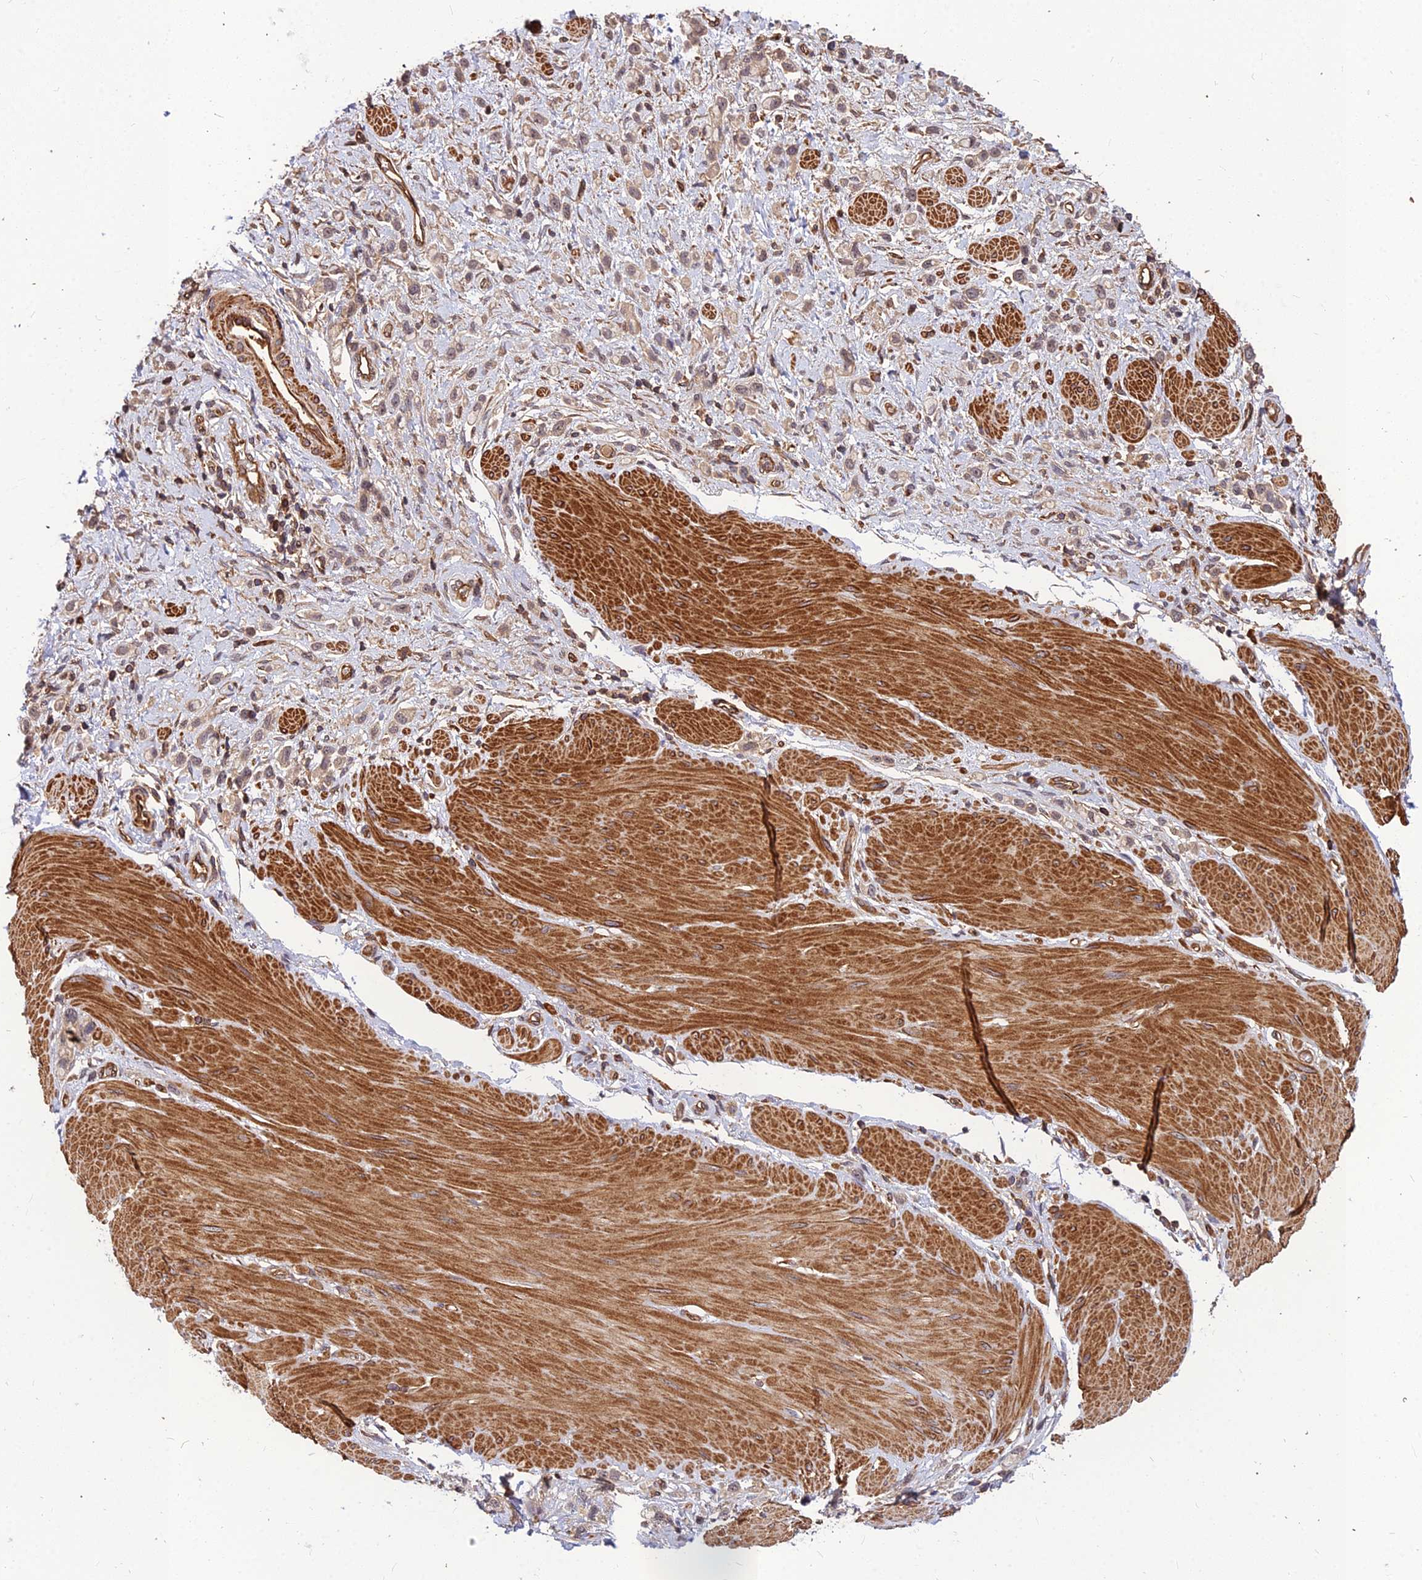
{"staining": {"intensity": "weak", "quantity": "25%-75%", "location": "cytoplasmic/membranous"}, "tissue": "stomach cancer", "cell_type": "Tumor cells", "image_type": "cancer", "snomed": [{"axis": "morphology", "description": "Adenocarcinoma, NOS"}, {"axis": "topography", "description": "Stomach"}], "caption": "Tumor cells reveal weak cytoplasmic/membranous positivity in approximately 25%-75% of cells in adenocarcinoma (stomach).", "gene": "ZNF467", "patient": {"sex": "female", "age": 65}}